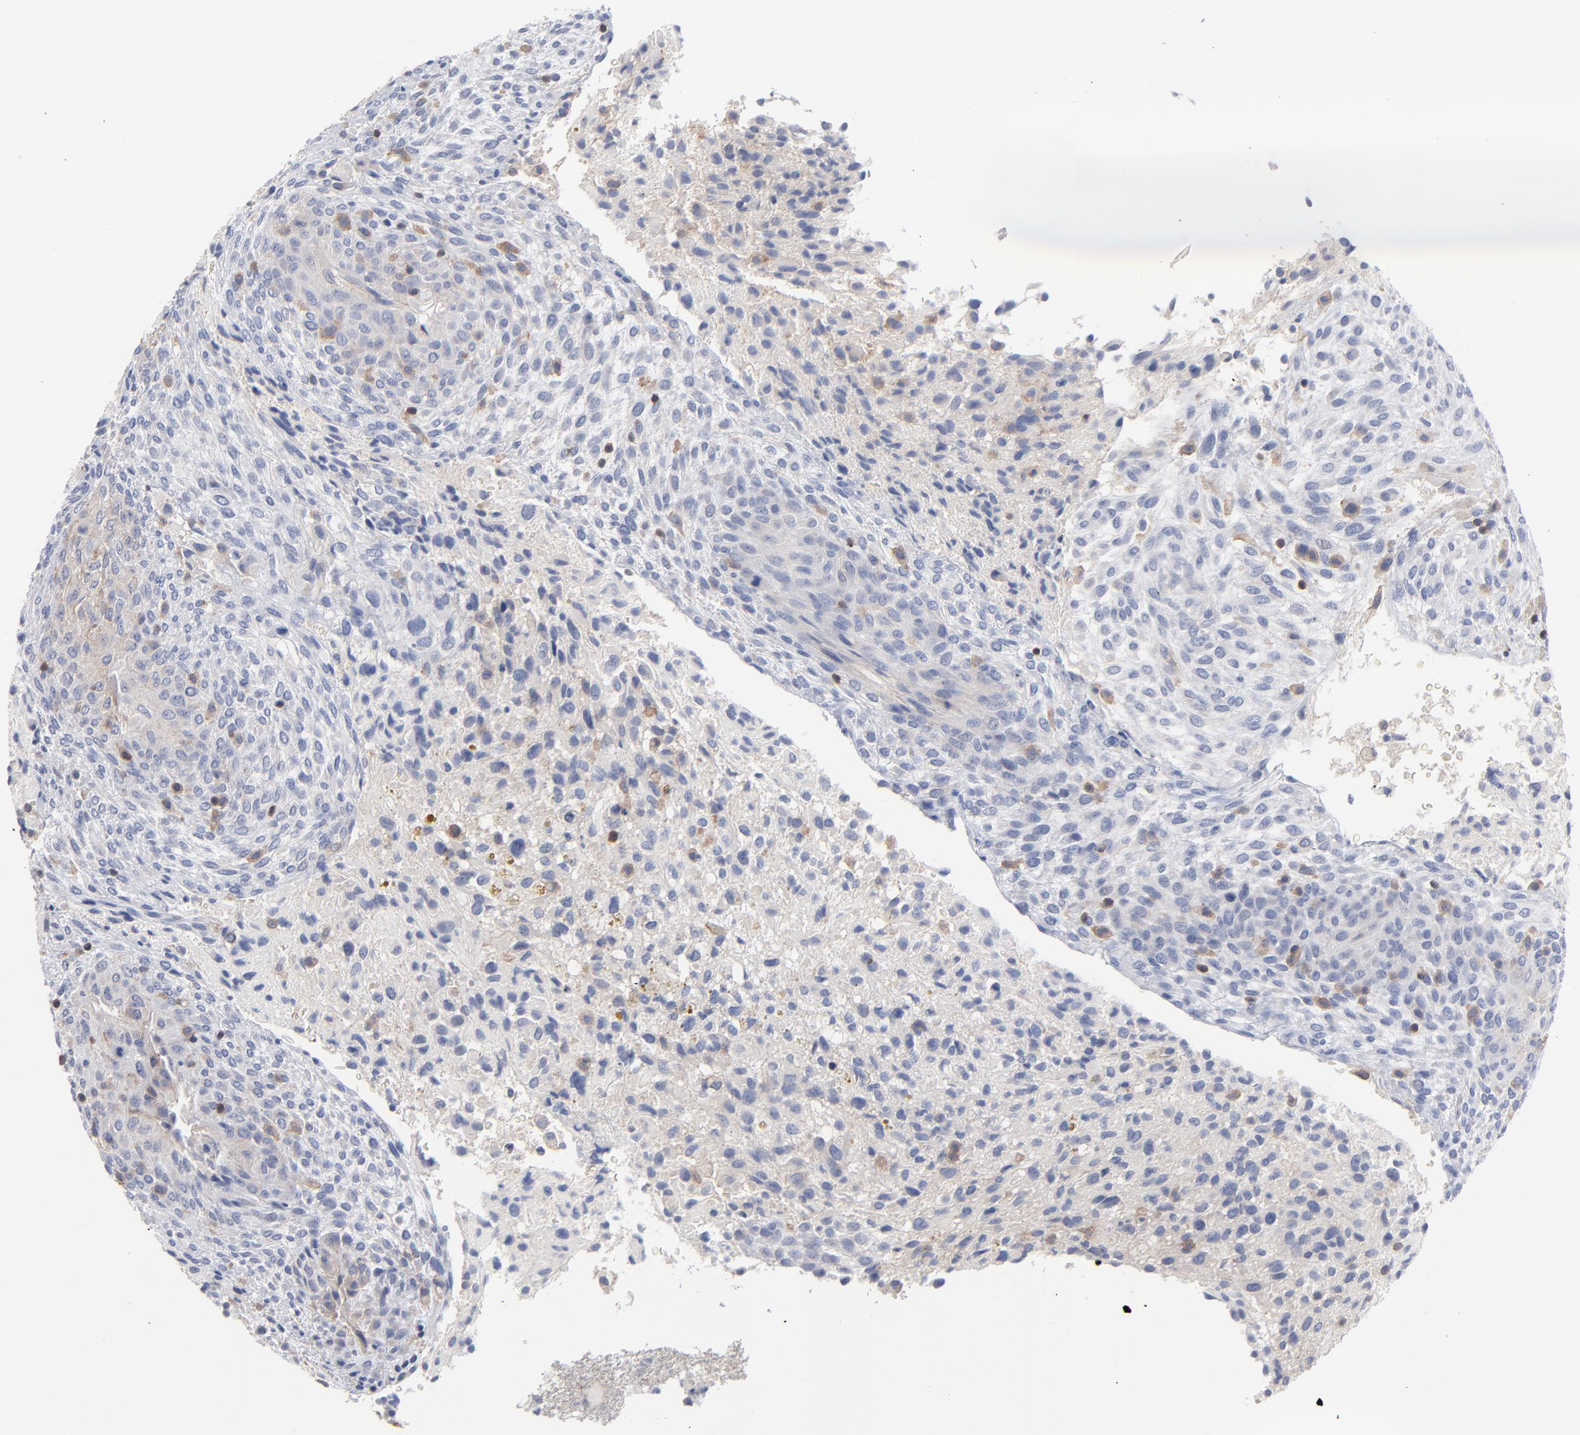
{"staining": {"intensity": "weak", "quantity": "<25%", "location": "cytoplasmic/membranous"}, "tissue": "glioma", "cell_type": "Tumor cells", "image_type": "cancer", "snomed": [{"axis": "morphology", "description": "Glioma, malignant, High grade"}, {"axis": "topography", "description": "Cerebral cortex"}], "caption": "Immunohistochemical staining of glioma demonstrates no significant positivity in tumor cells.", "gene": "PDLIM2", "patient": {"sex": "female", "age": 55}}